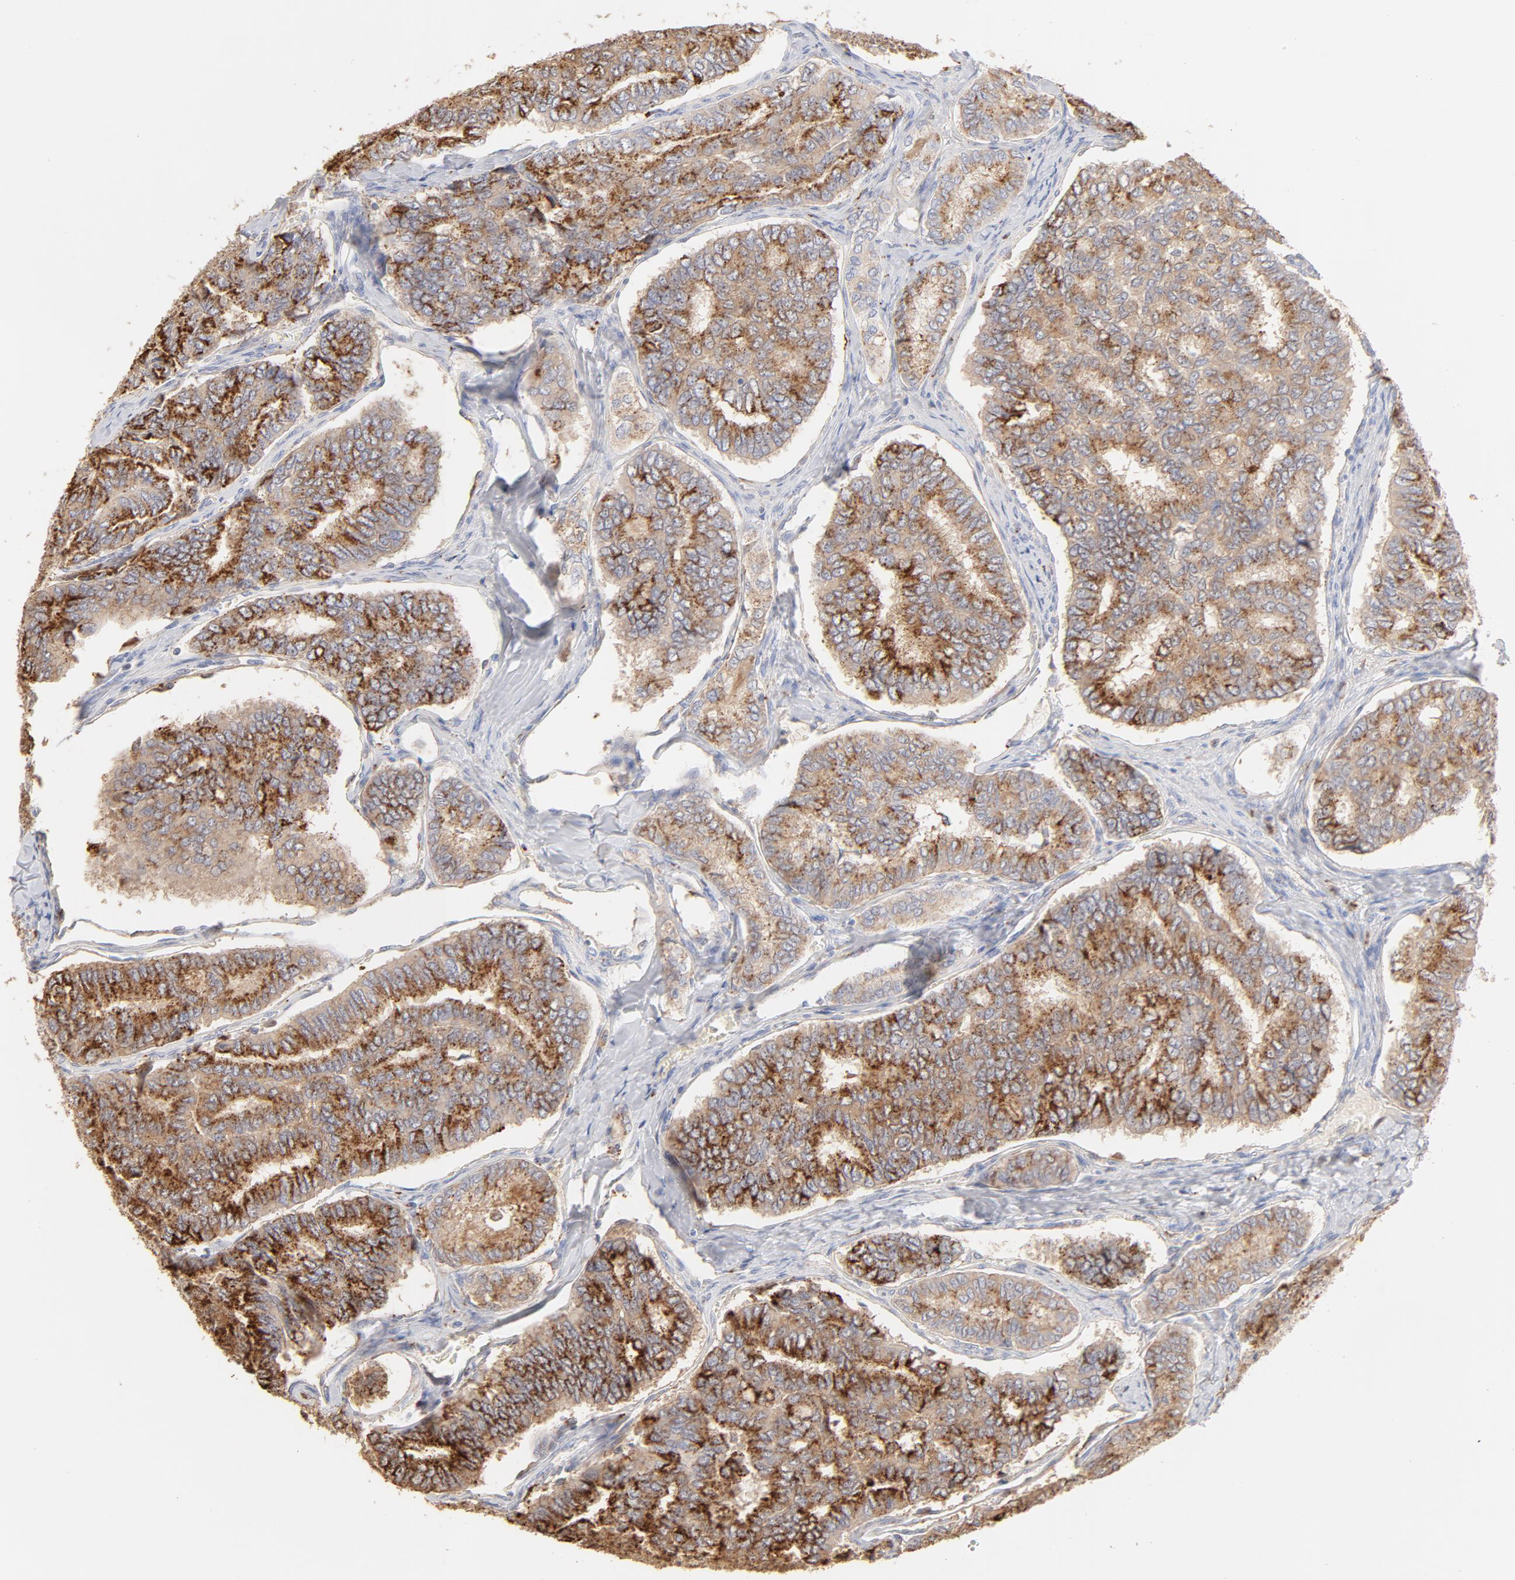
{"staining": {"intensity": "strong", "quantity": ">75%", "location": "cytoplasmic/membranous"}, "tissue": "thyroid cancer", "cell_type": "Tumor cells", "image_type": "cancer", "snomed": [{"axis": "morphology", "description": "Papillary adenocarcinoma, NOS"}, {"axis": "topography", "description": "Thyroid gland"}], "caption": "Immunohistochemical staining of human thyroid cancer reveals strong cytoplasmic/membranous protein expression in about >75% of tumor cells.", "gene": "CTSH", "patient": {"sex": "female", "age": 35}}